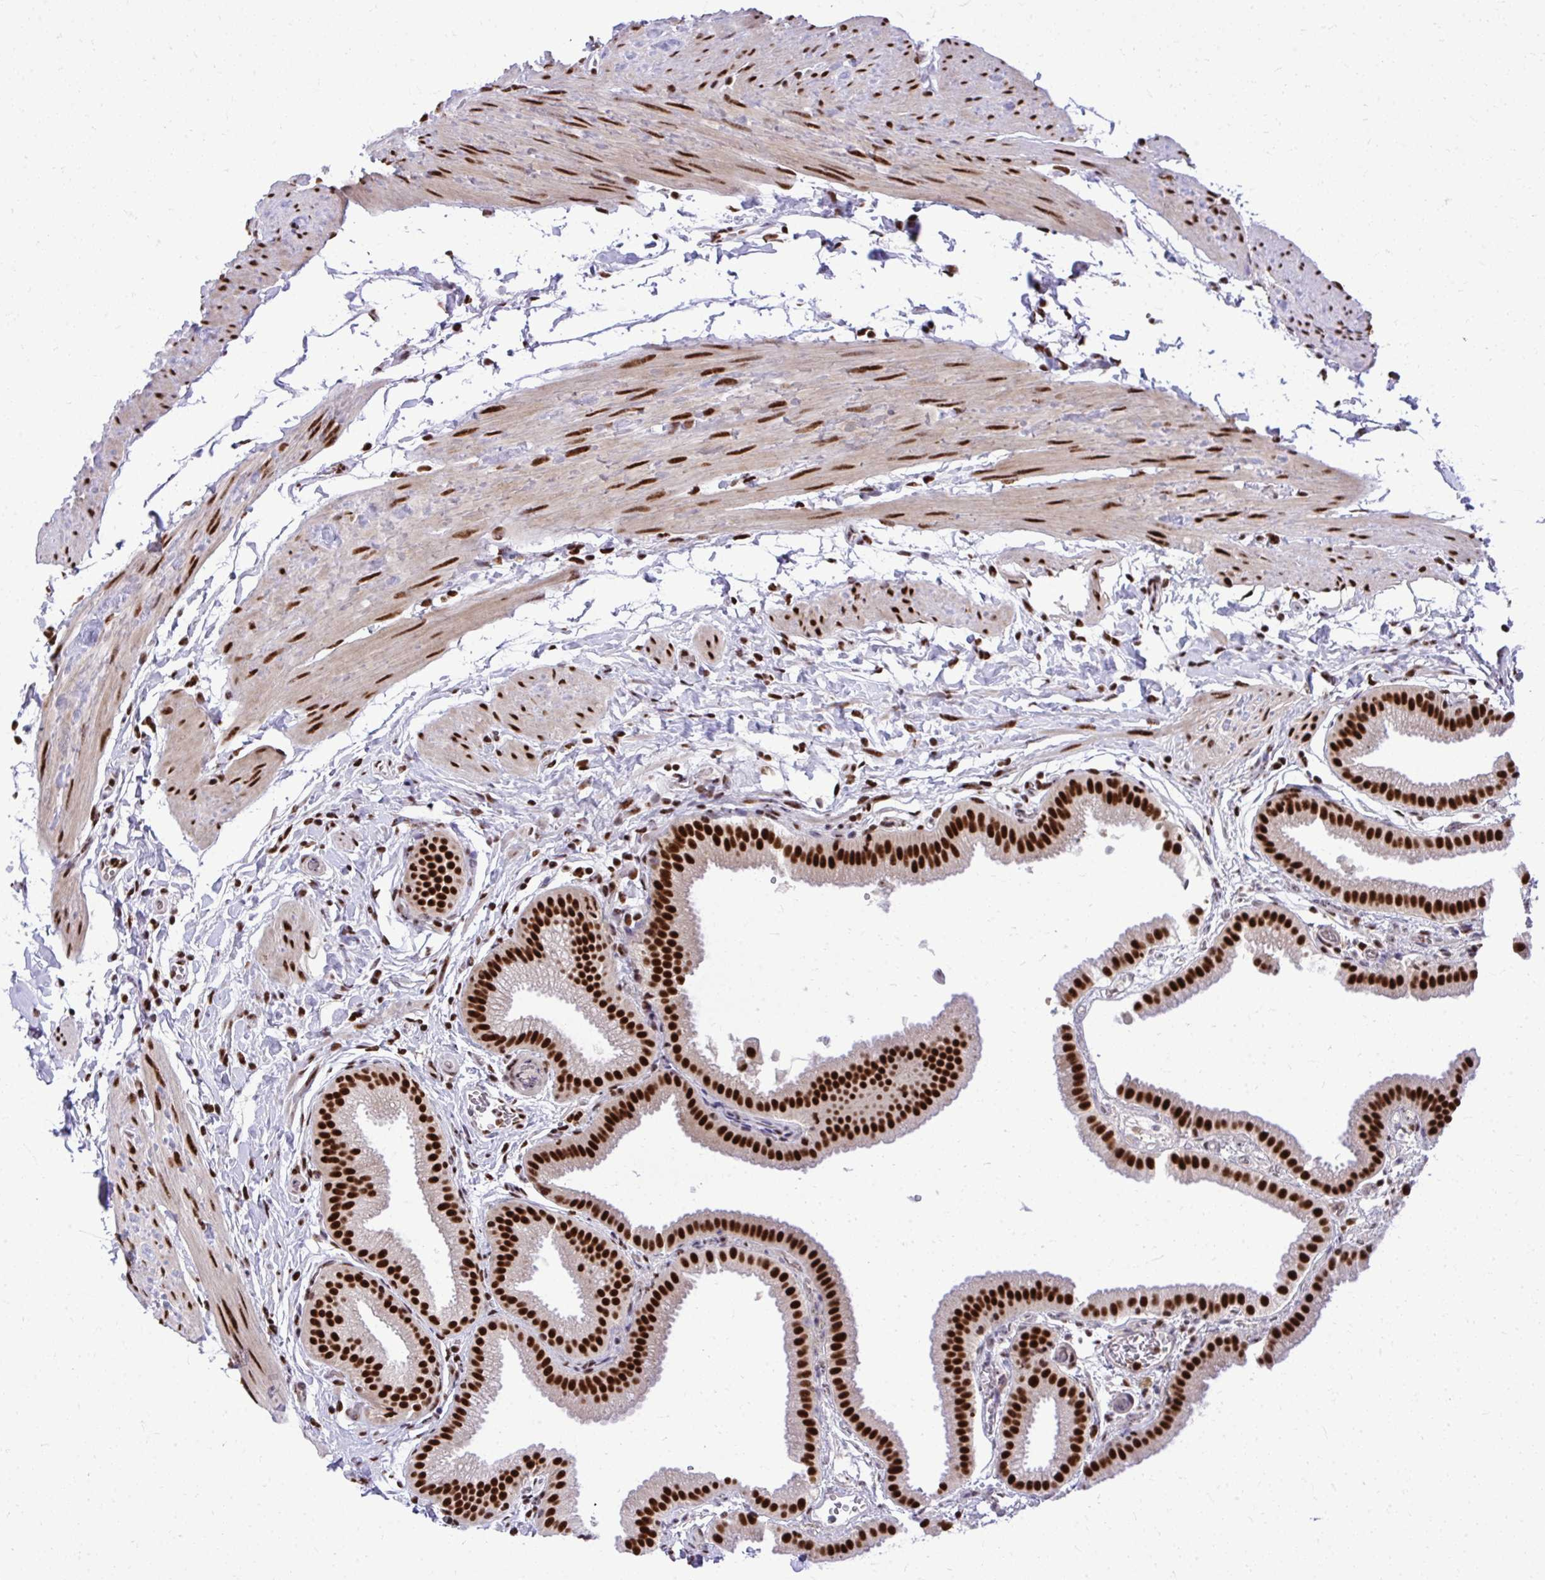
{"staining": {"intensity": "strong", "quantity": ">75%", "location": "nuclear"}, "tissue": "gallbladder", "cell_type": "Glandular cells", "image_type": "normal", "snomed": [{"axis": "morphology", "description": "Normal tissue, NOS"}, {"axis": "topography", "description": "Gallbladder"}], "caption": "Approximately >75% of glandular cells in unremarkable gallbladder display strong nuclear protein staining as visualized by brown immunohistochemical staining.", "gene": "PRPF19", "patient": {"sex": "female", "age": 63}}